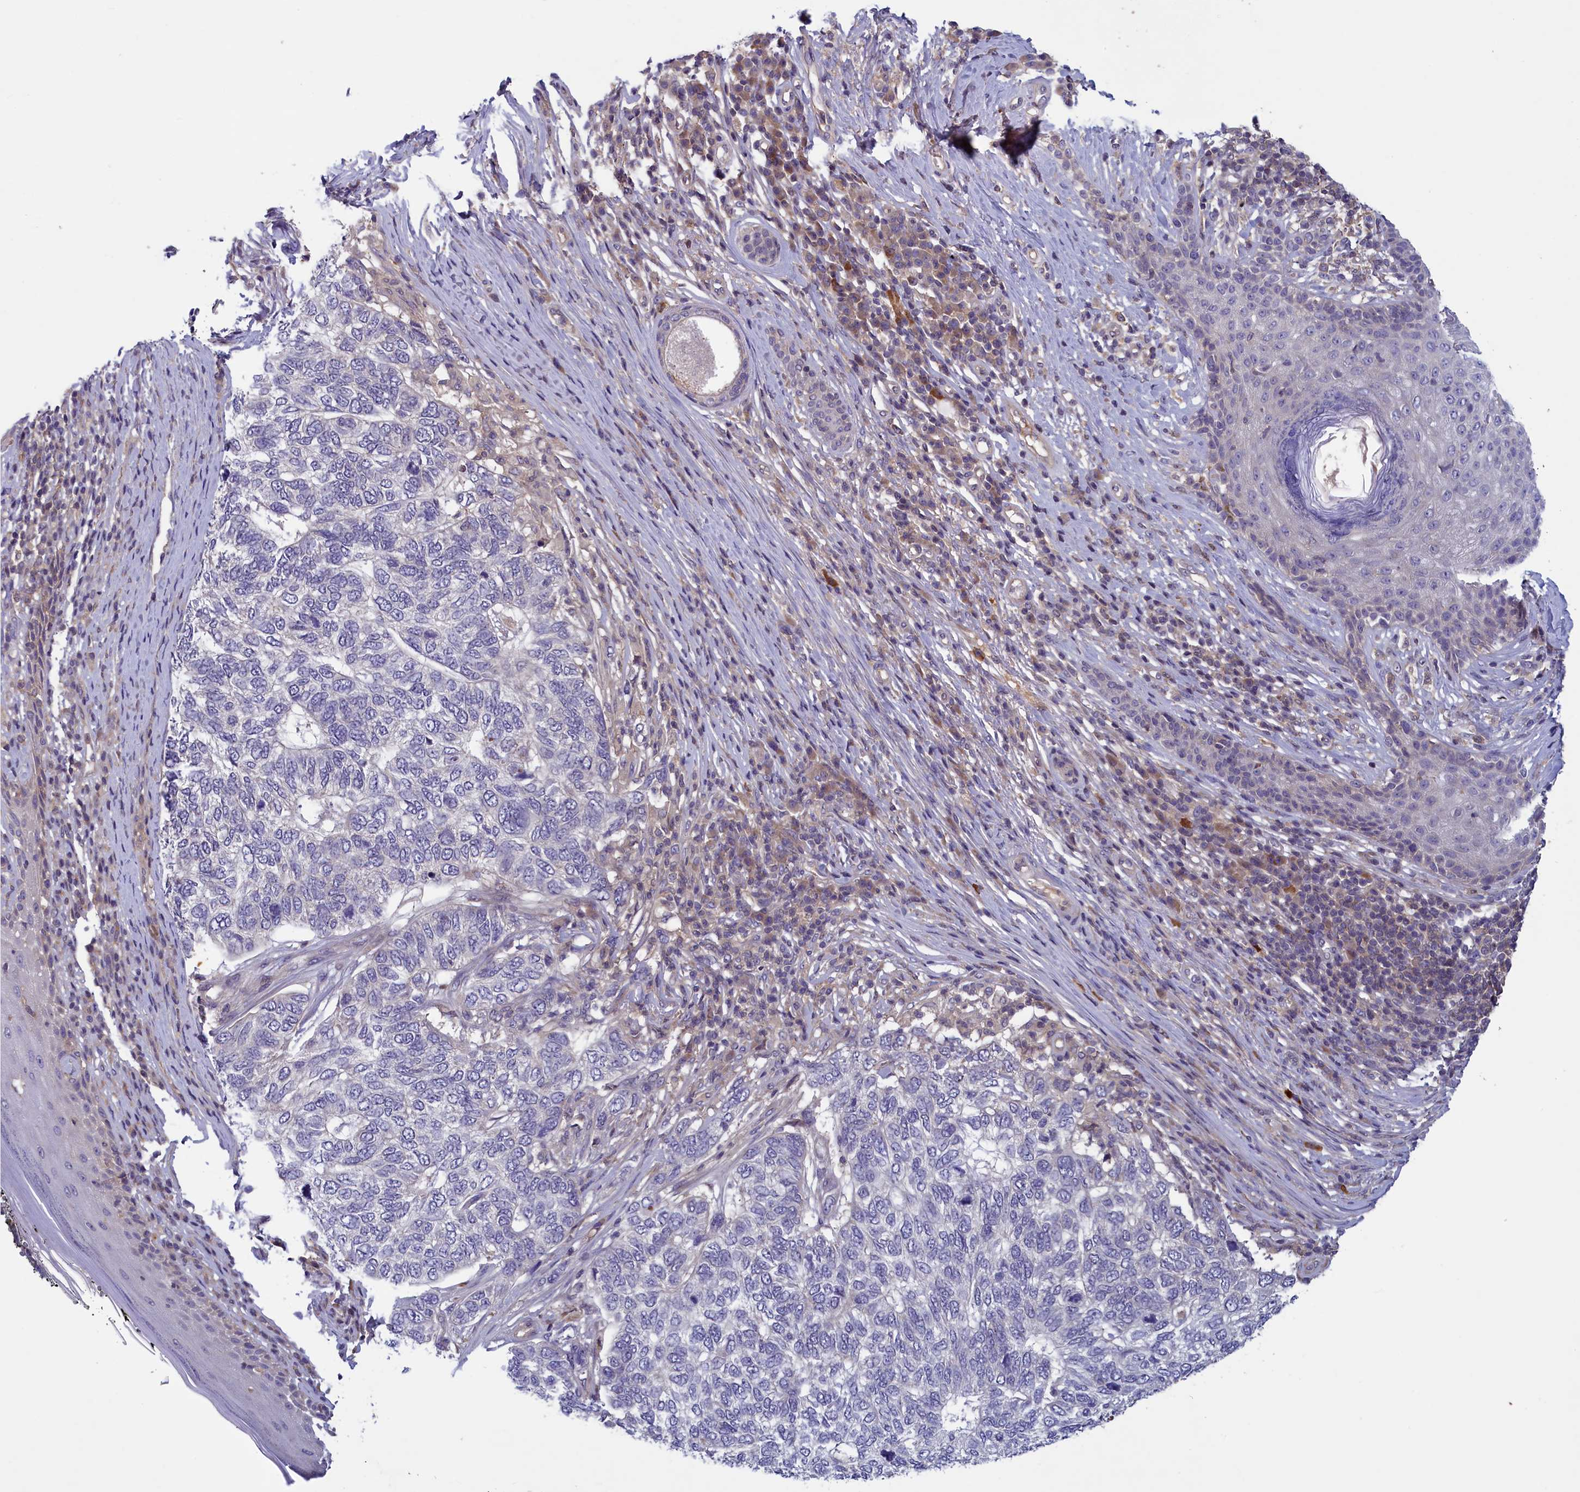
{"staining": {"intensity": "negative", "quantity": "none", "location": "none"}, "tissue": "skin cancer", "cell_type": "Tumor cells", "image_type": "cancer", "snomed": [{"axis": "morphology", "description": "Basal cell carcinoma"}, {"axis": "topography", "description": "Skin"}], "caption": "Immunohistochemical staining of human skin basal cell carcinoma demonstrates no significant positivity in tumor cells.", "gene": "NUBP1", "patient": {"sex": "female", "age": 65}}